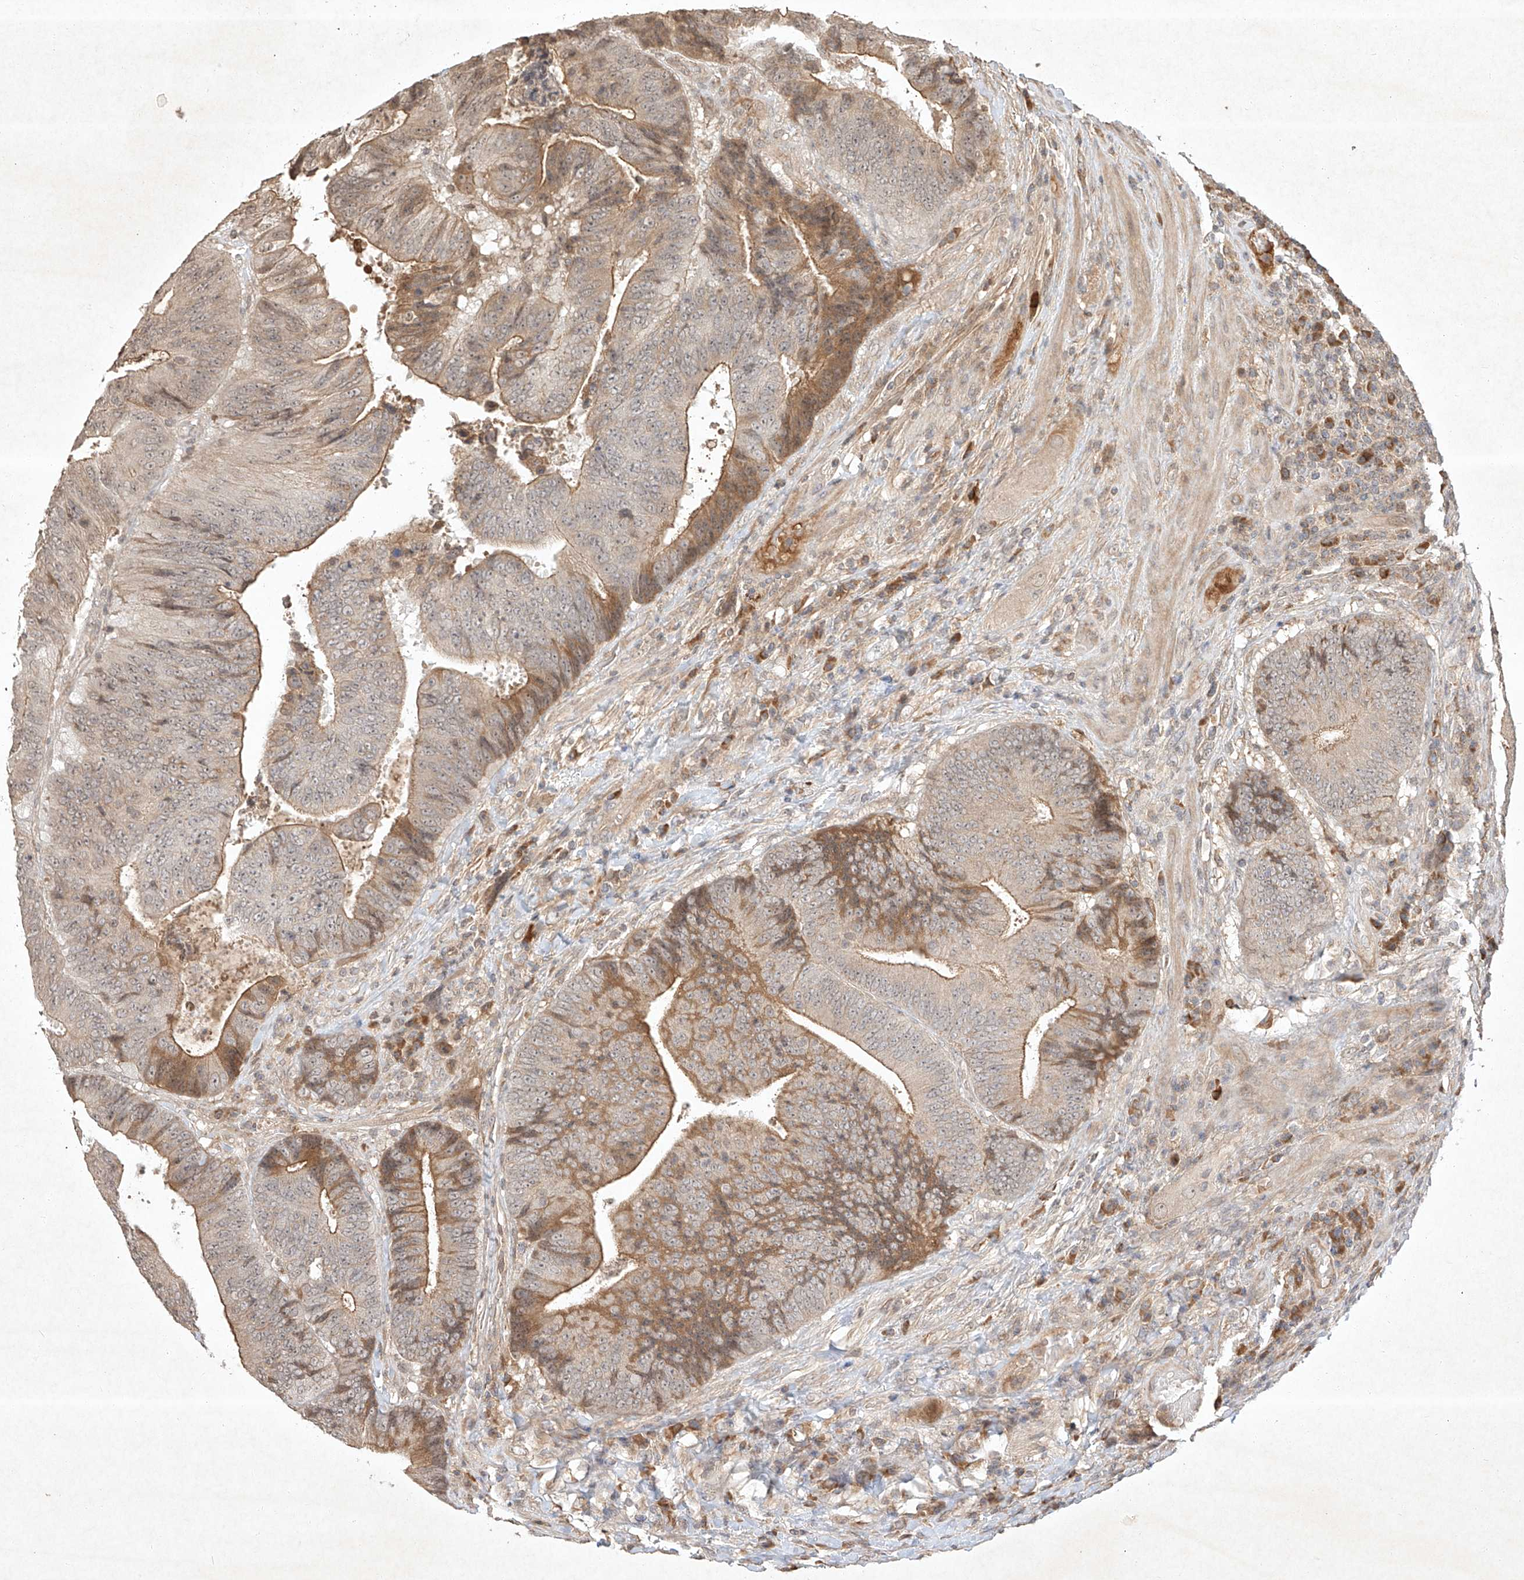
{"staining": {"intensity": "moderate", "quantity": "25%-75%", "location": "cytoplasmic/membranous"}, "tissue": "colorectal cancer", "cell_type": "Tumor cells", "image_type": "cancer", "snomed": [{"axis": "morphology", "description": "Adenocarcinoma, NOS"}, {"axis": "topography", "description": "Rectum"}], "caption": "Immunohistochemistry (IHC) staining of colorectal cancer (adenocarcinoma), which shows medium levels of moderate cytoplasmic/membranous positivity in about 25%-75% of tumor cells indicating moderate cytoplasmic/membranous protein expression. The staining was performed using DAB (3,3'-diaminobenzidine) (brown) for protein detection and nuclei were counterstained in hematoxylin (blue).", "gene": "BTRC", "patient": {"sex": "male", "age": 72}}